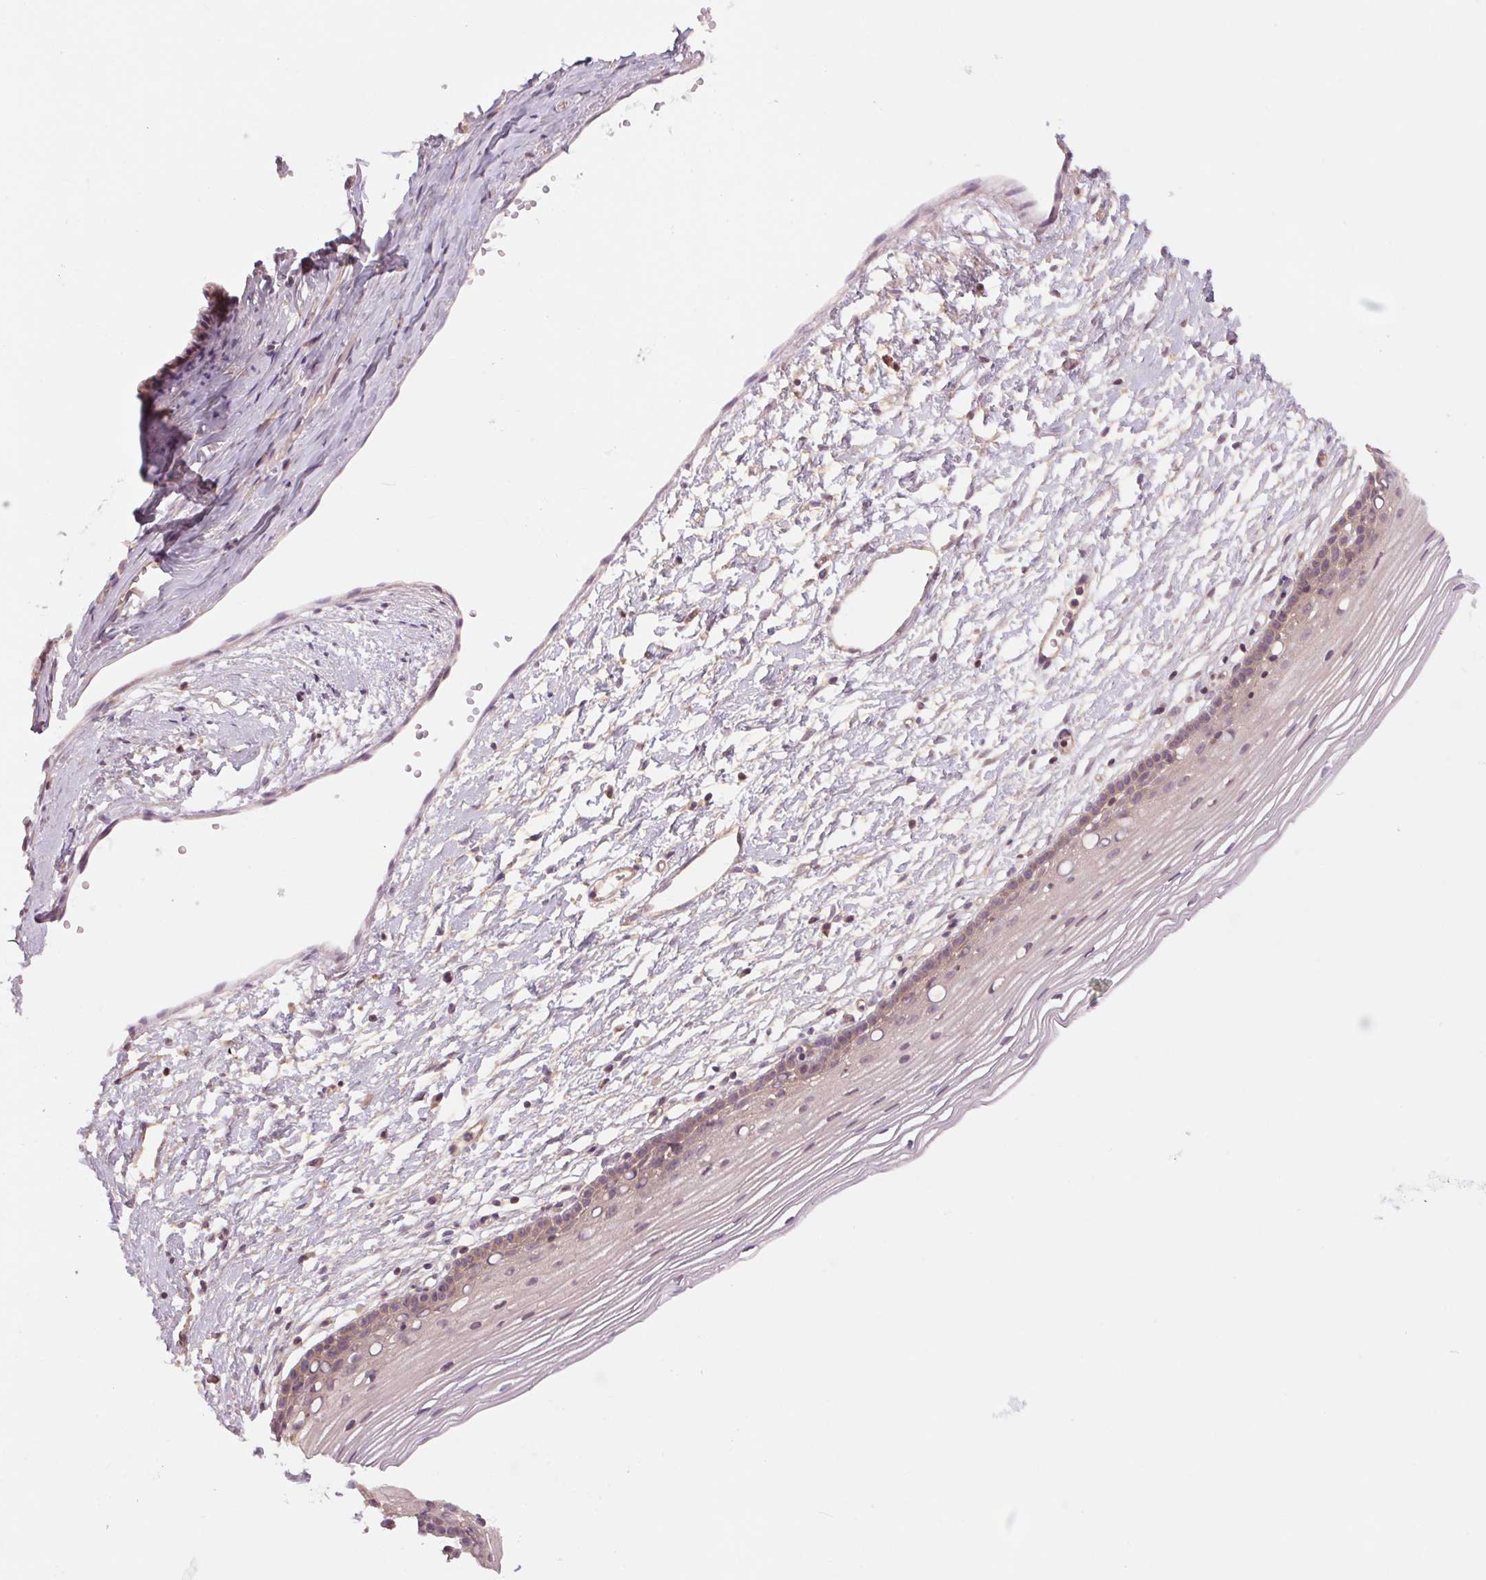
{"staining": {"intensity": "weak", "quantity": ">75%", "location": "cytoplasmic/membranous"}, "tissue": "cervix", "cell_type": "Glandular cells", "image_type": "normal", "snomed": [{"axis": "morphology", "description": "Normal tissue, NOS"}, {"axis": "topography", "description": "Cervix"}], "caption": "An IHC histopathology image of normal tissue is shown. Protein staining in brown labels weak cytoplasmic/membranous positivity in cervix within glandular cells.", "gene": "SH3RF2", "patient": {"sex": "female", "age": 40}}